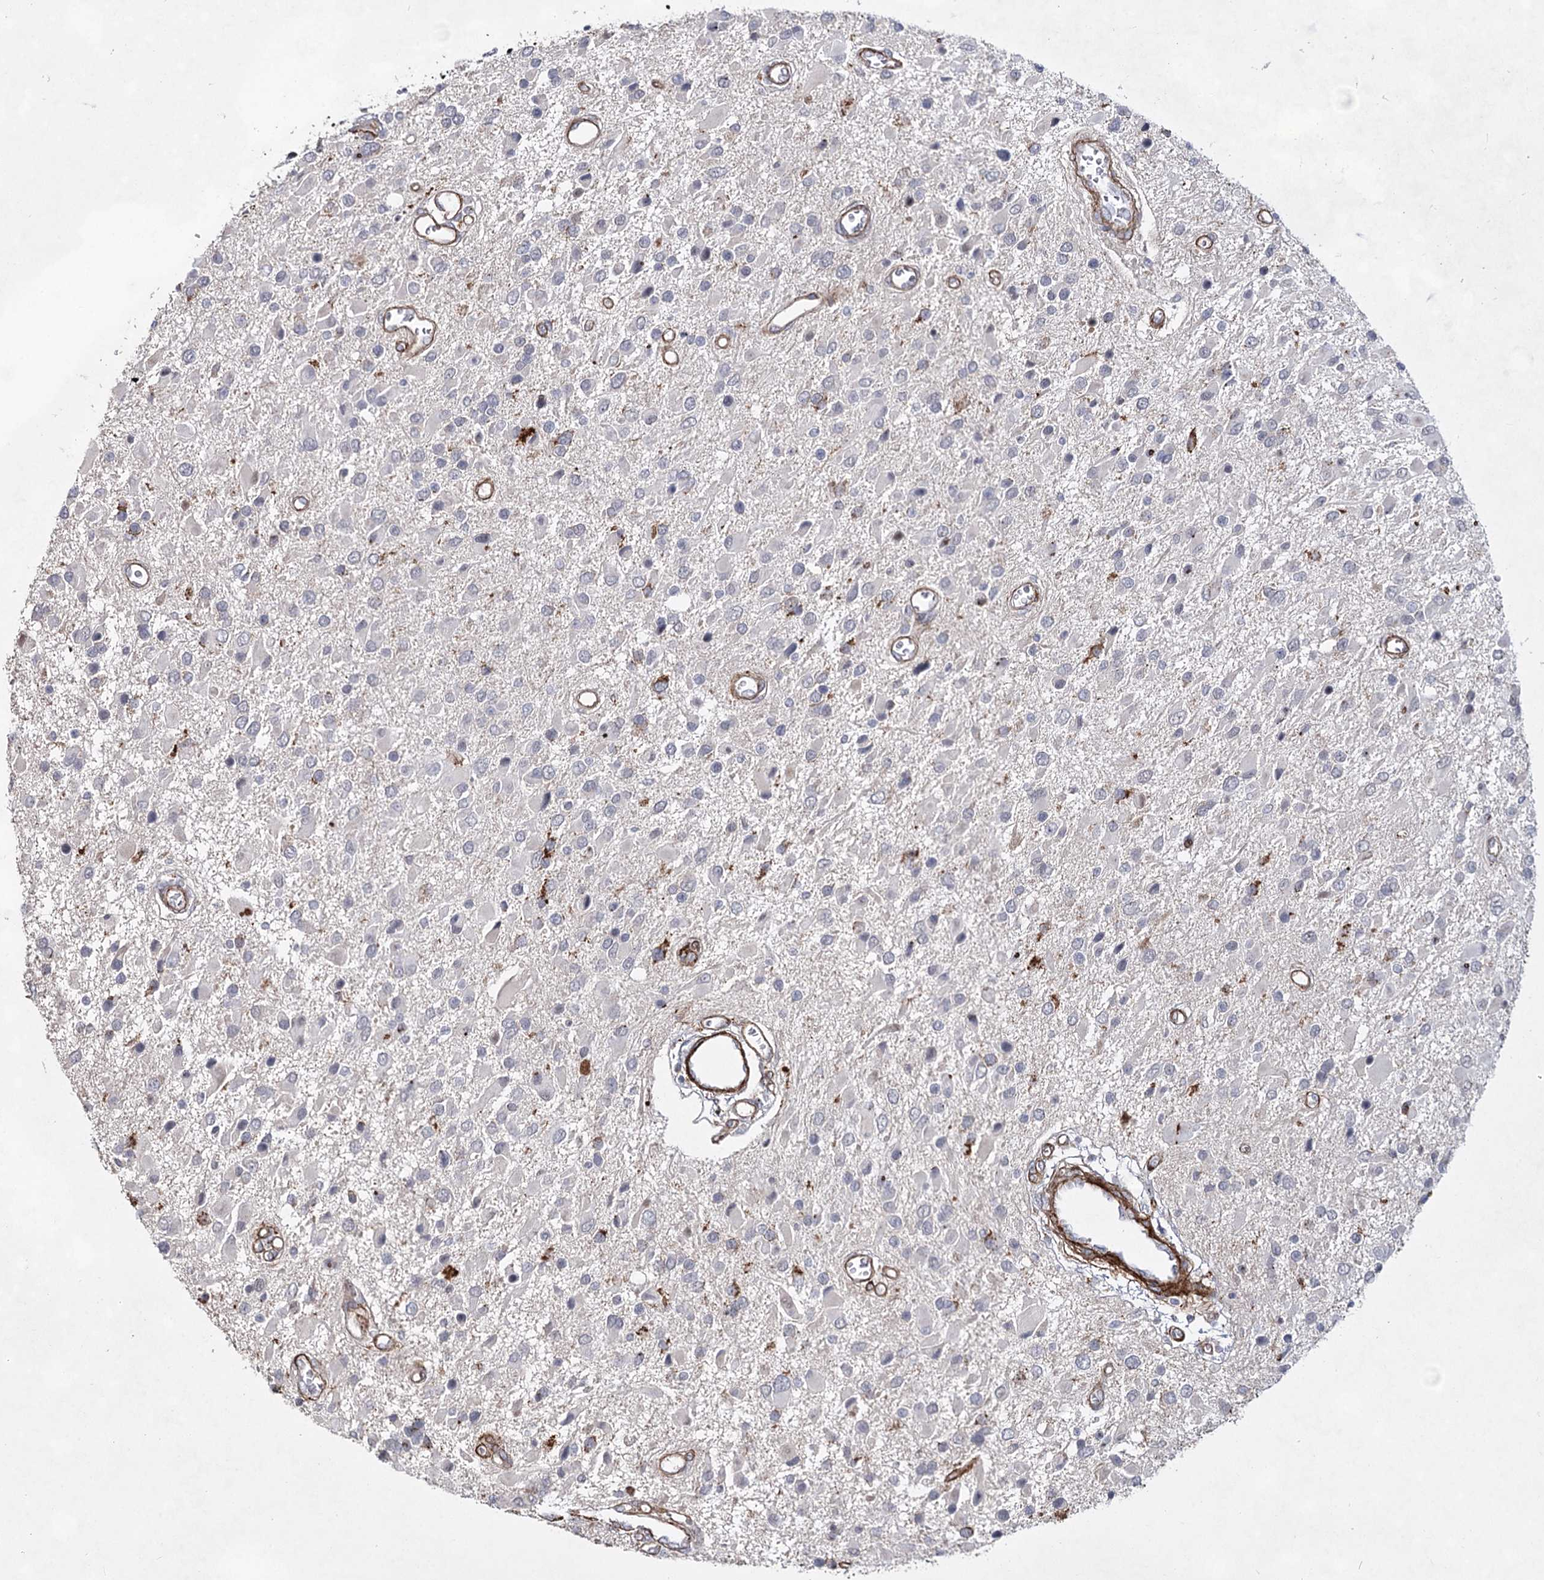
{"staining": {"intensity": "negative", "quantity": "none", "location": "none"}, "tissue": "glioma", "cell_type": "Tumor cells", "image_type": "cancer", "snomed": [{"axis": "morphology", "description": "Glioma, malignant, High grade"}, {"axis": "topography", "description": "Brain"}], "caption": "High power microscopy histopathology image of an IHC micrograph of glioma, revealing no significant staining in tumor cells.", "gene": "ATL2", "patient": {"sex": "male", "age": 53}}